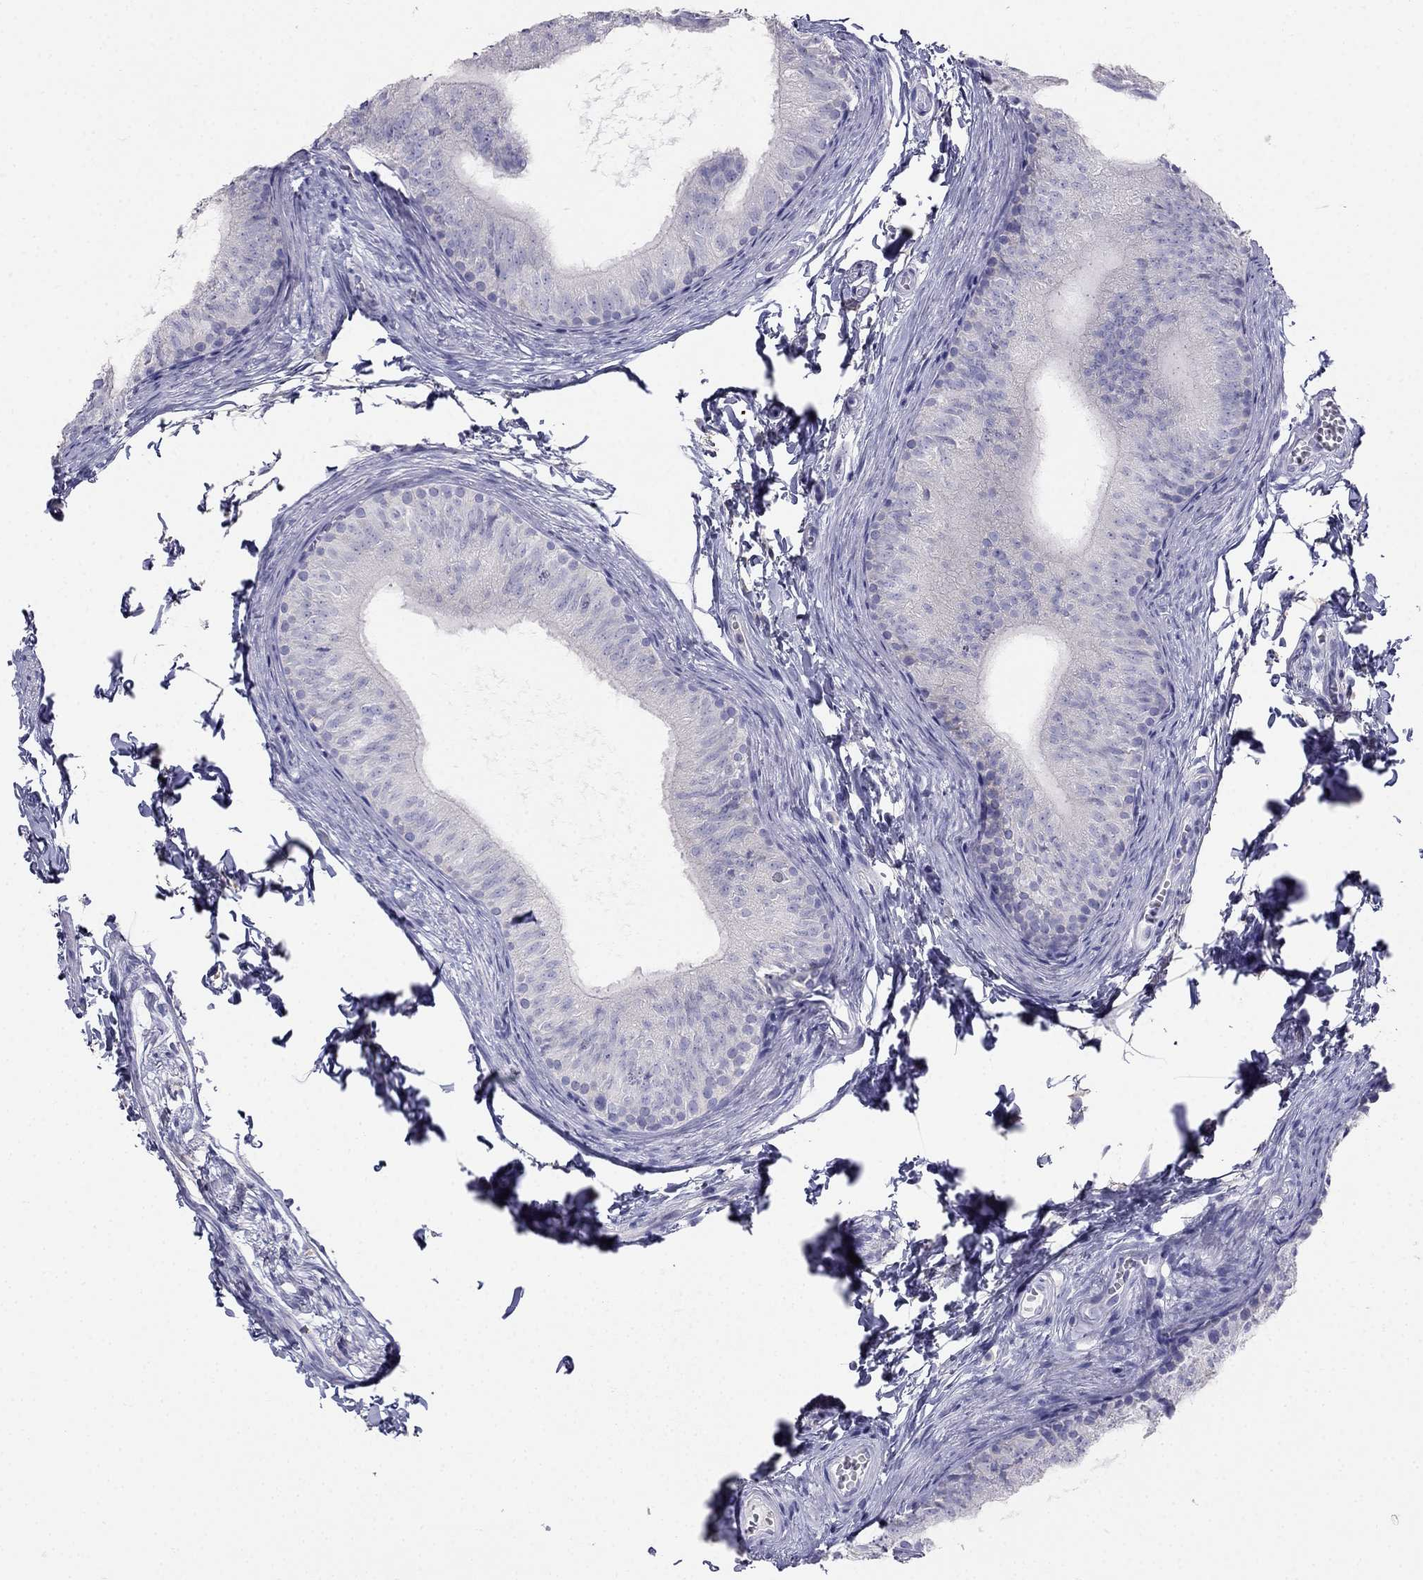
{"staining": {"intensity": "negative", "quantity": "none", "location": "none"}, "tissue": "epididymis", "cell_type": "Glandular cells", "image_type": "normal", "snomed": [{"axis": "morphology", "description": "Normal tissue, NOS"}, {"axis": "topography", "description": "Epididymis"}], "caption": "Photomicrograph shows no significant protein positivity in glandular cells of benign epididymis.", "gene": "RFLNA", "patient": {"sex": "male", "age": 22}}